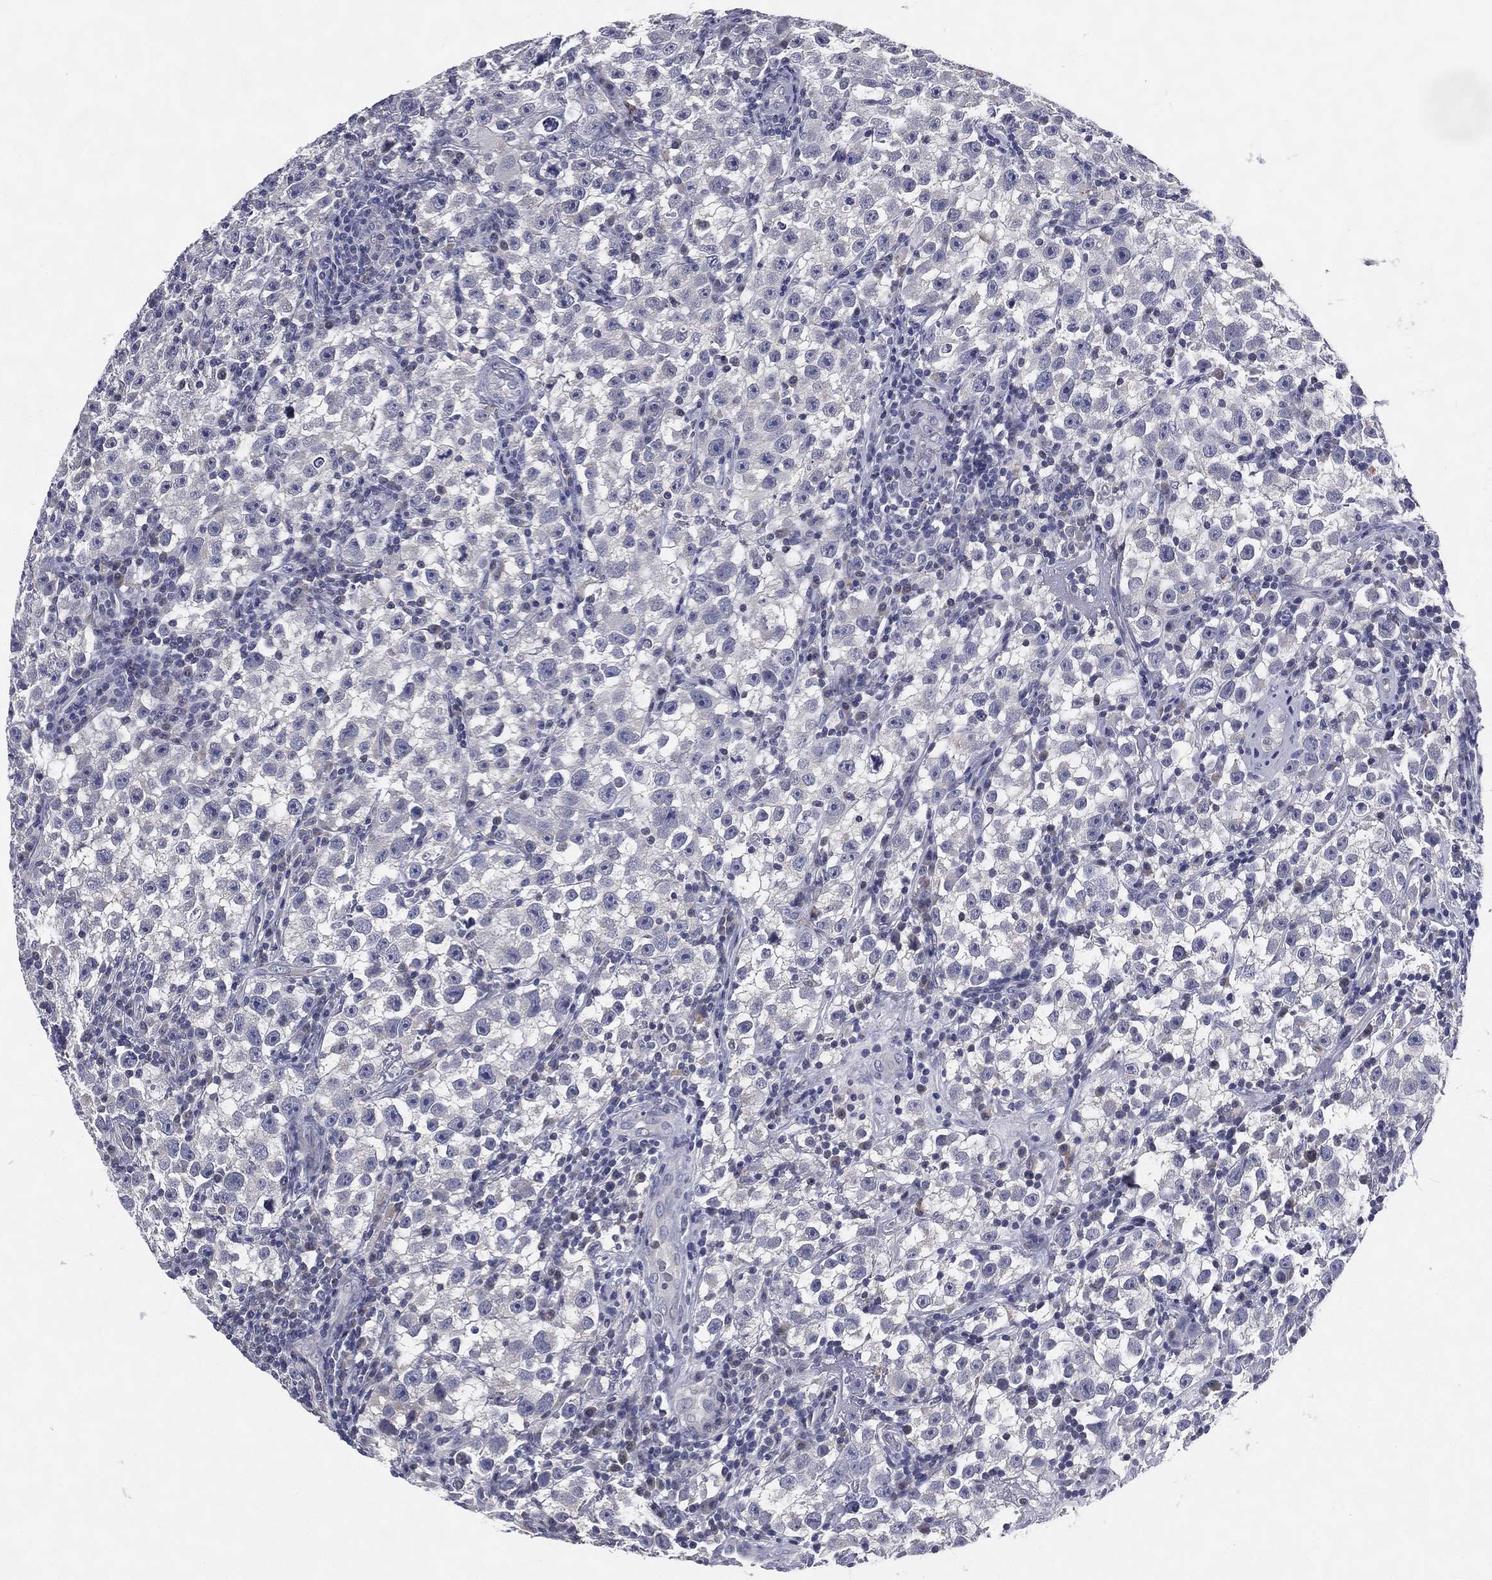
{"staining": {"intensity": "negative", "quantity": "none", "location": "none"}, "tissue": "testis cancer", "cell_type": "Tumor cells", "image_type": "cancer", "snomed": [{"axis": "morphology", "description": "Seminoma, NOS"}, {"axis": "topography", "description": "Testis"}], "caption": "Tumor cells are negative for brown protein staining in testis cancer.", "gene": "IFT27", "patient": {"sex": "male", "age": 22}}